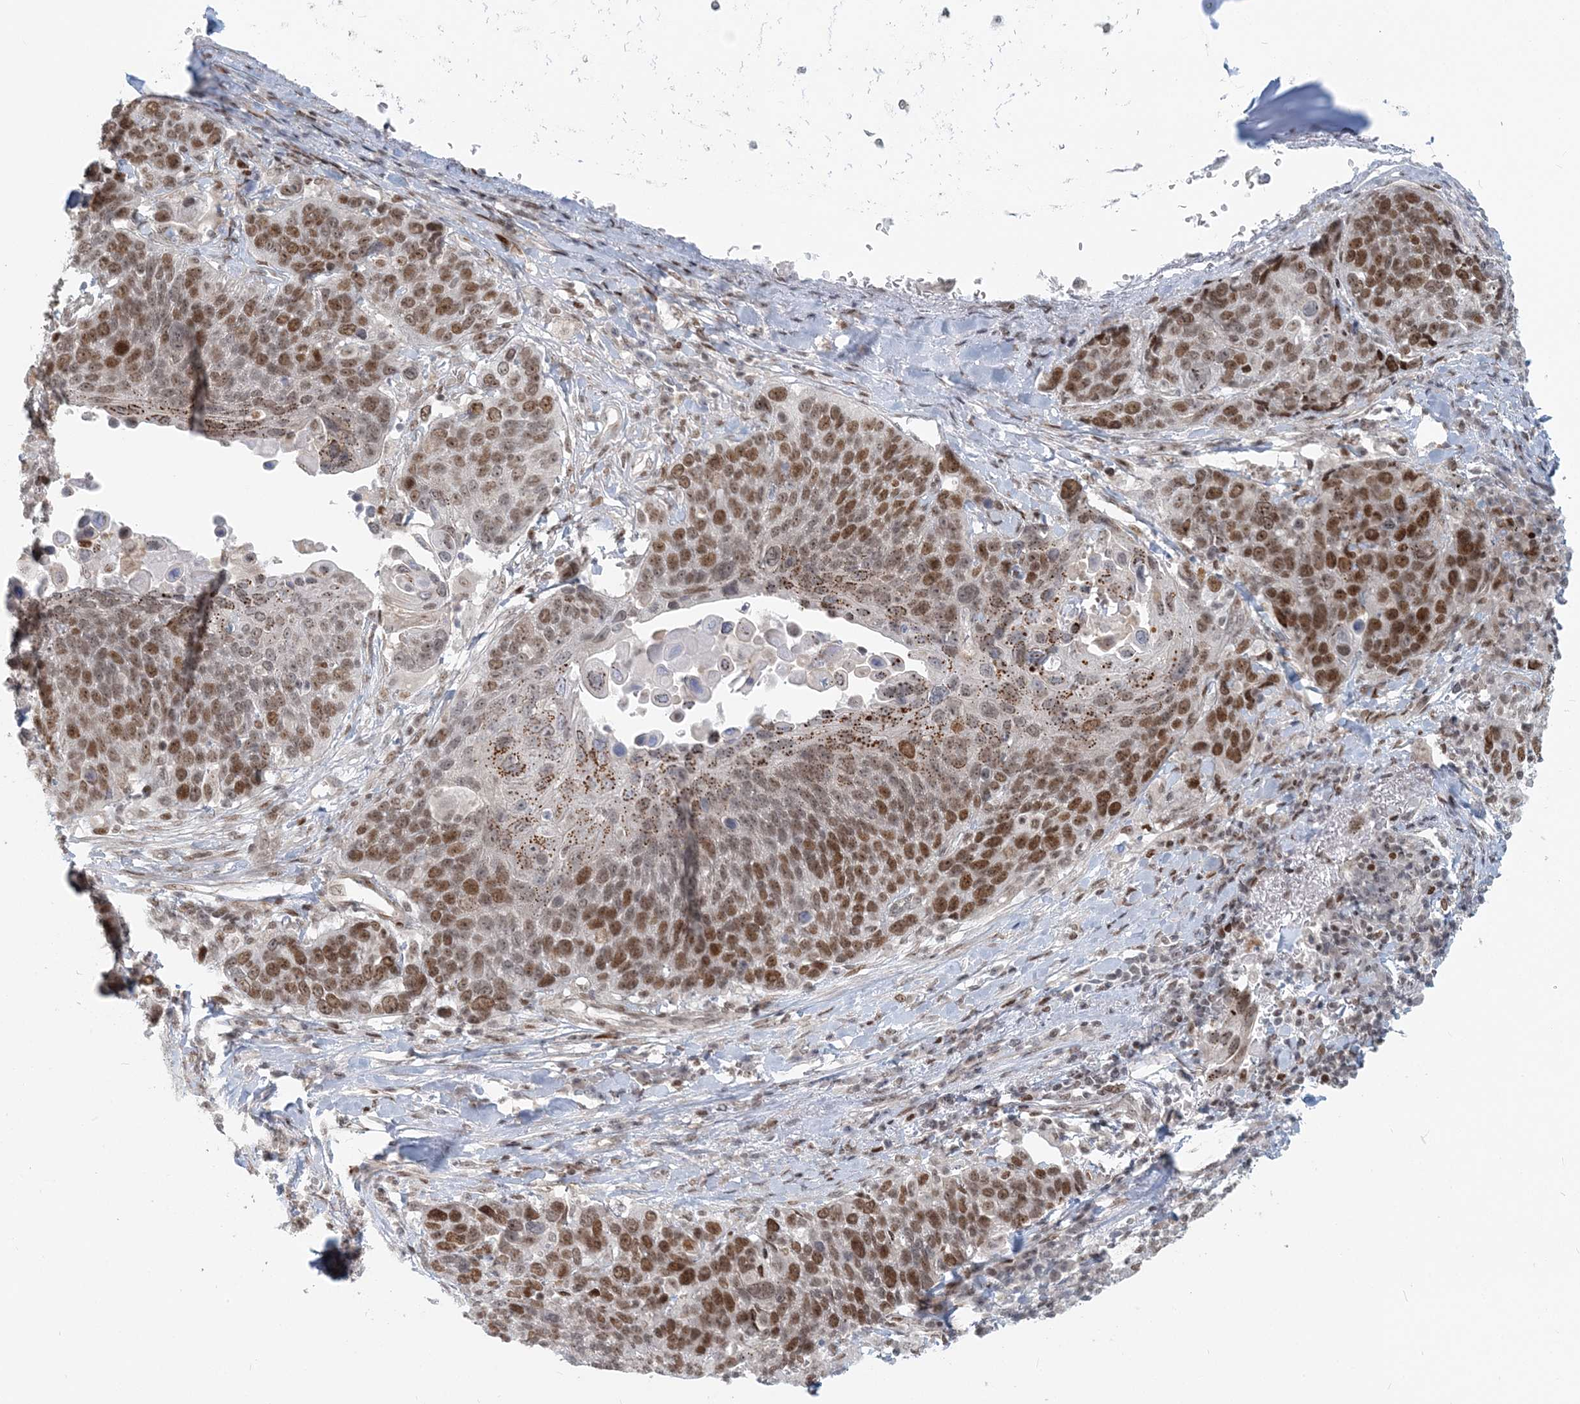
{"staining": {"intensity": "moderate", "quantity": ">75%", "location": "nuclear"}, "tissue": "lung cancer", "cell_type": "Tumor cells", "image_type": "cancer", "snomed": [{"axis": "morphology", "description": "Squamous cell carcinoma, NOS"}, {"axis": "topography", "description": "Lung"}], "caption": "The immunohistochemical stain labels moderate nuclear staining in tumor cells of lung cancer (squamous cell carcinoma) tissue. The staining was performed using DAB (3,3'-diaminobenzidine), with brown indicating positive protein expression. Nuclei are stained blue with hematoxylin.", "gene": "BAZ1B", "patient": {"sex": "male", "age": 66}}